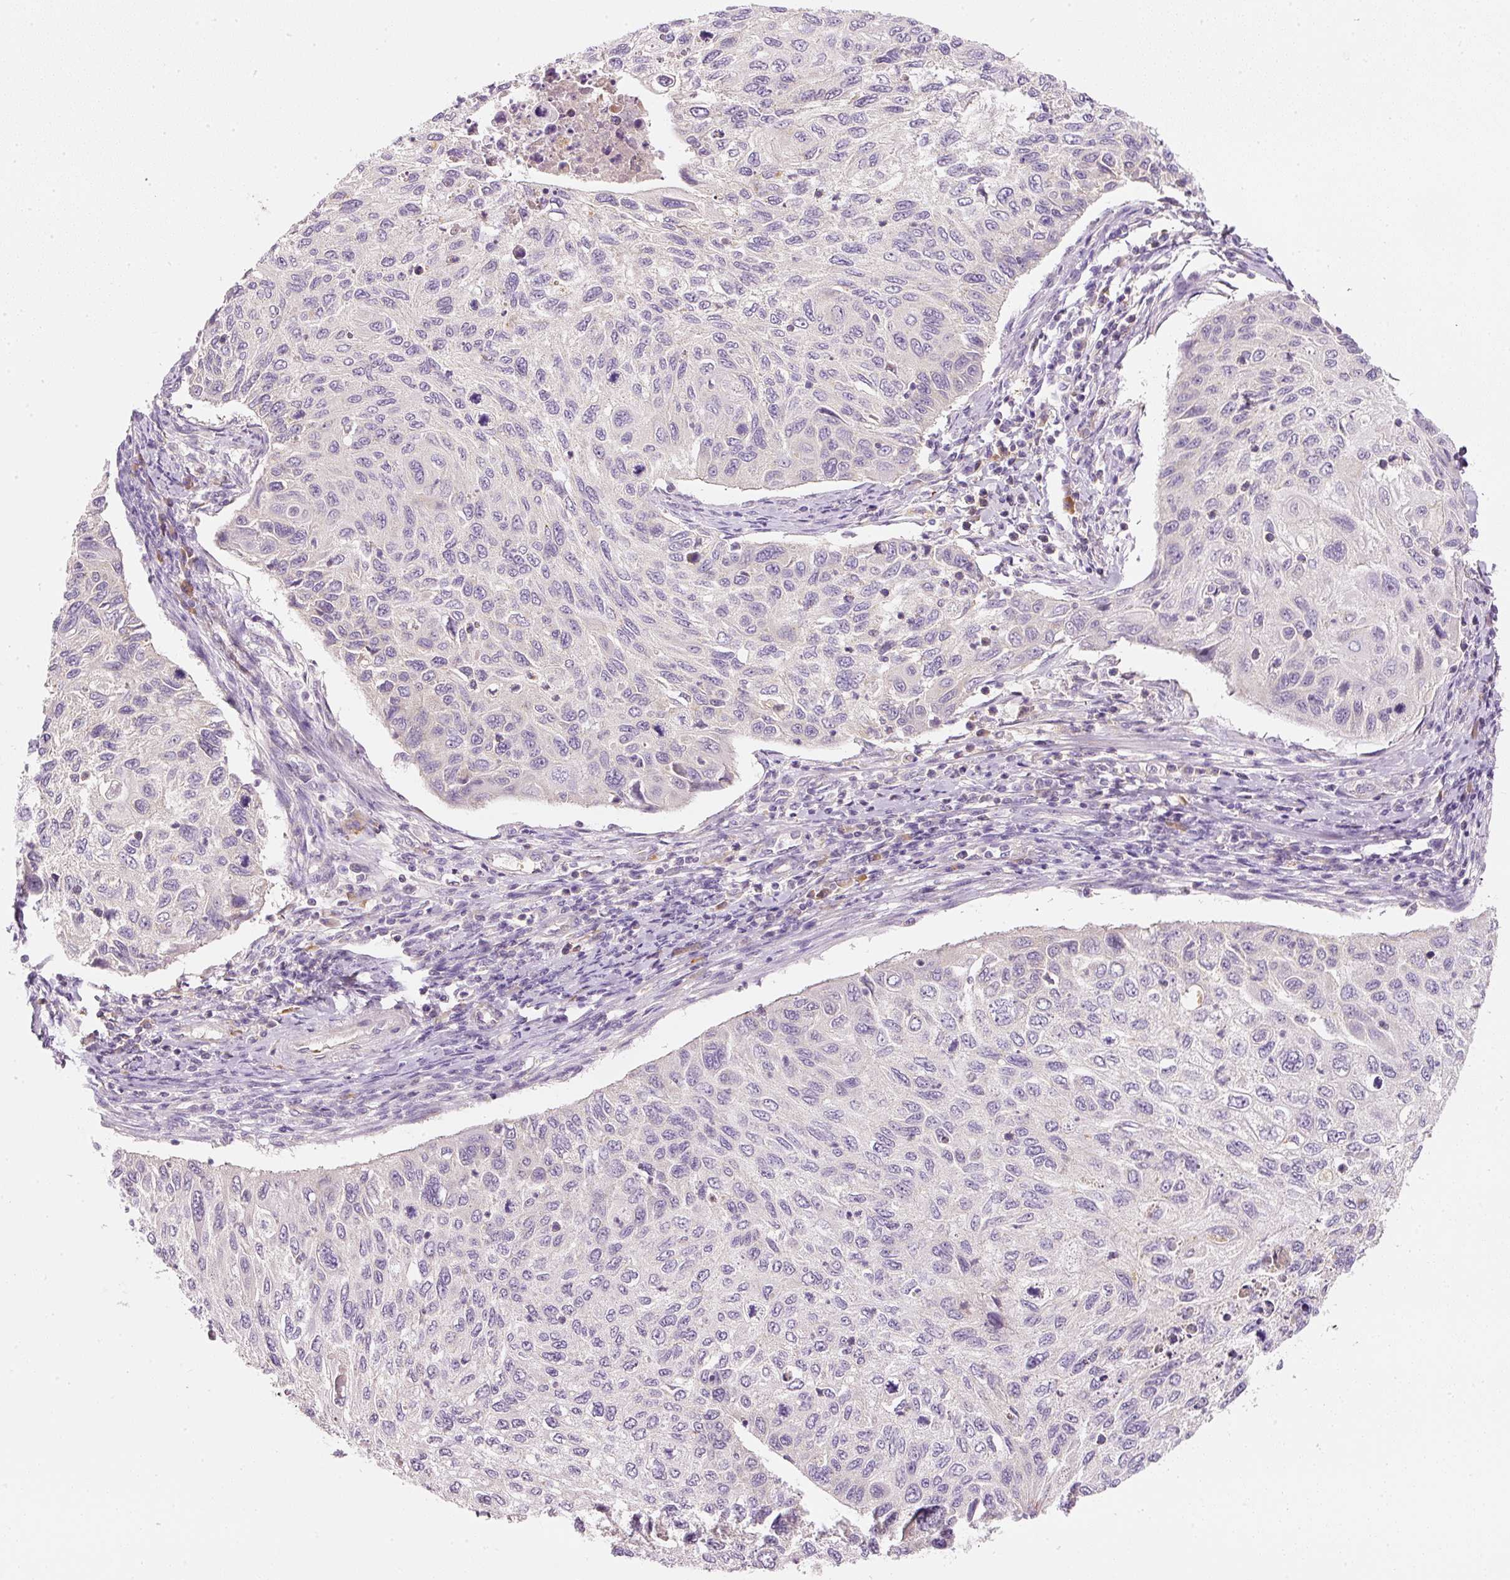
{"staining": {"intensity": "negative", "quantity": "none", "location": "none"}, "tissue": "cervical cancer", "cell_type": "Tumor cells", "image_type": "cancer", "snomed": [{"axis": "morphology", "description": "Squamous cell carcinoma, NOS"}, {"axis": "topography", "description": "Cervix"}], "caption": "High power microscopy image of an IHC micrograph of cervical cancer, revealing no significant positivity in tumor cells.", "gene": "RNF167", "patient": {"sex": "female", "age": 70}}